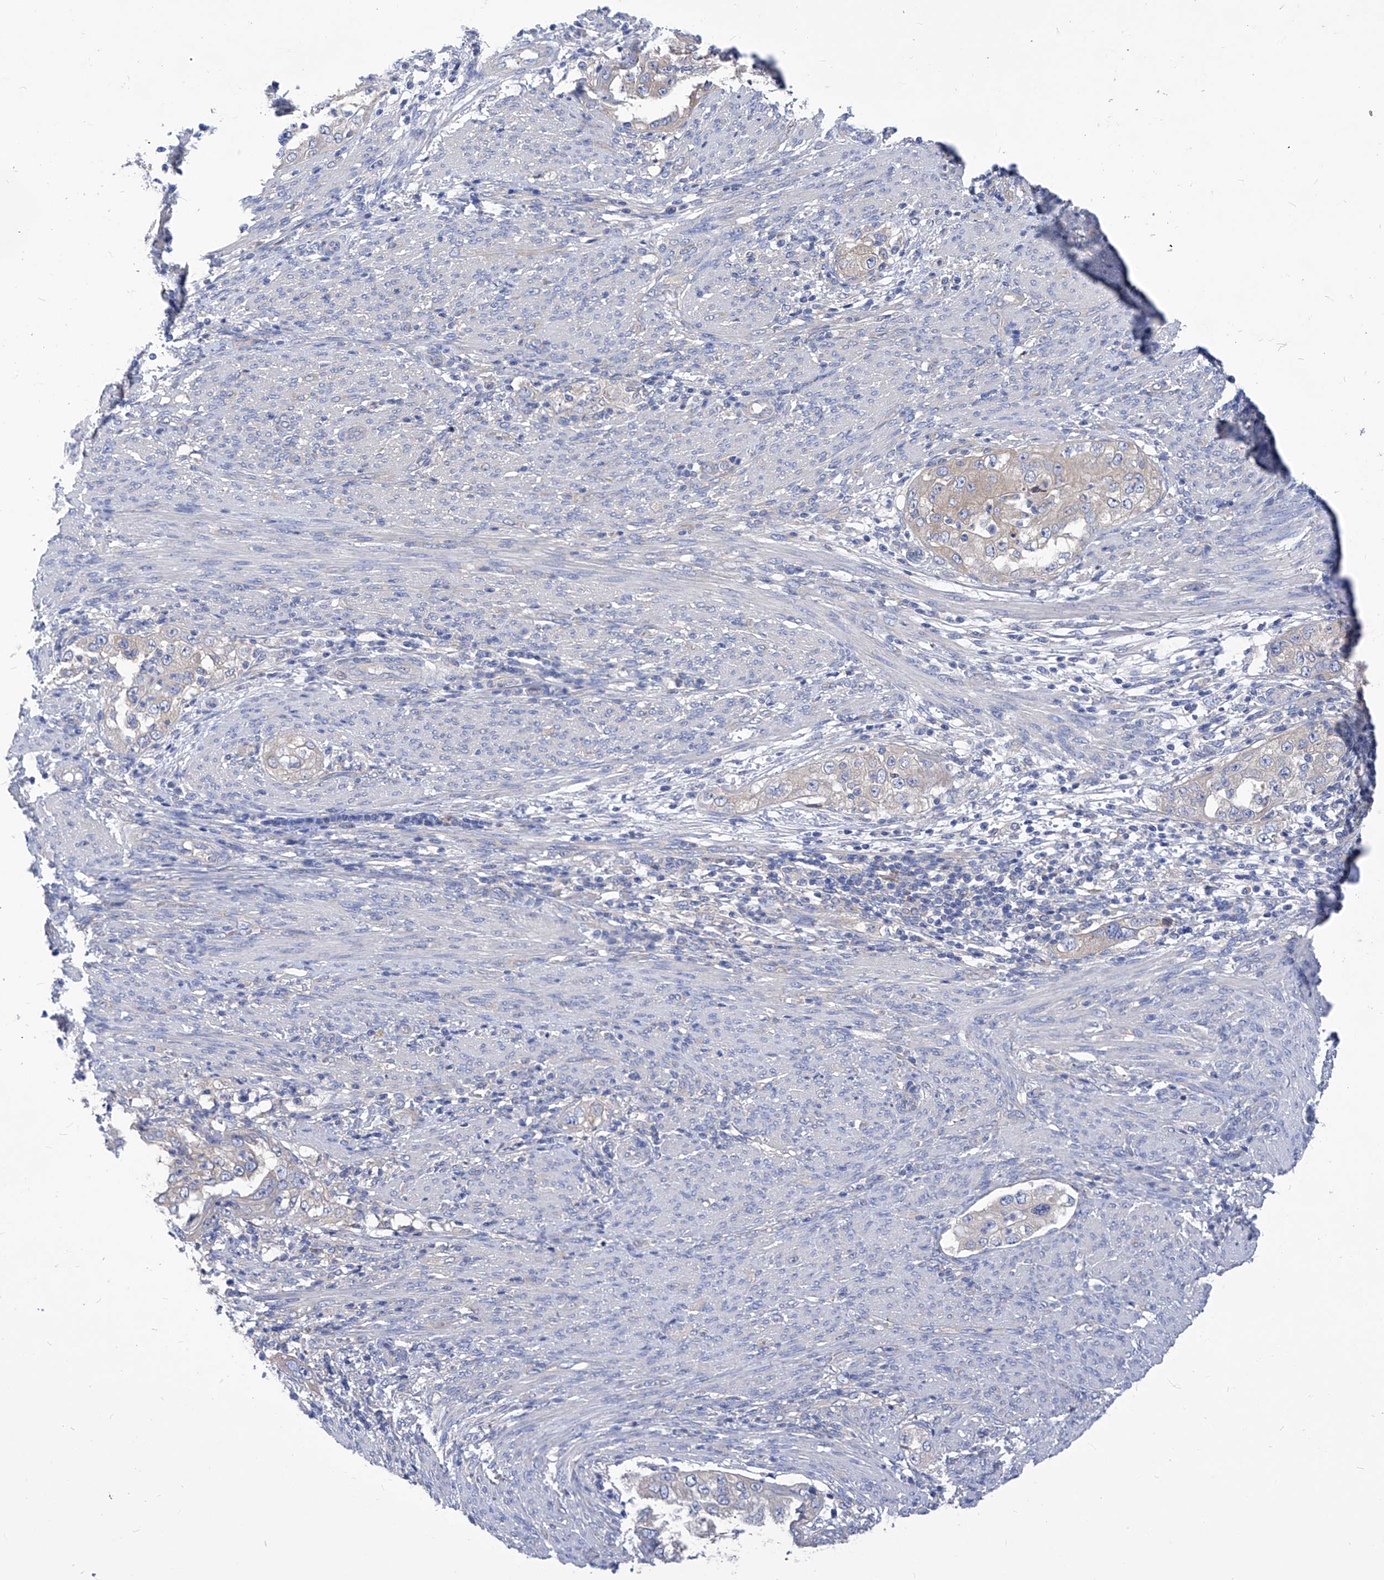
{"staining": {"intensity": "weak", "quantity": "<25%", "location": "cytoplasmic/membranous"}, "tissue": "endometrial cancer", "cell_type": "Tumor cells", "image_type": "cancer", "snomed": [{"axis": "morphology", "description": "Adenocarcinoma, NOS"}, {"axis": "topography", "description": "Endometrium"}], "caption": "Micrograph shows no significant protein positivity in tumor cells of endometrial cancer.", "gene": "XPNPEP1", "patient": {"sex": "female", "age": 85}}